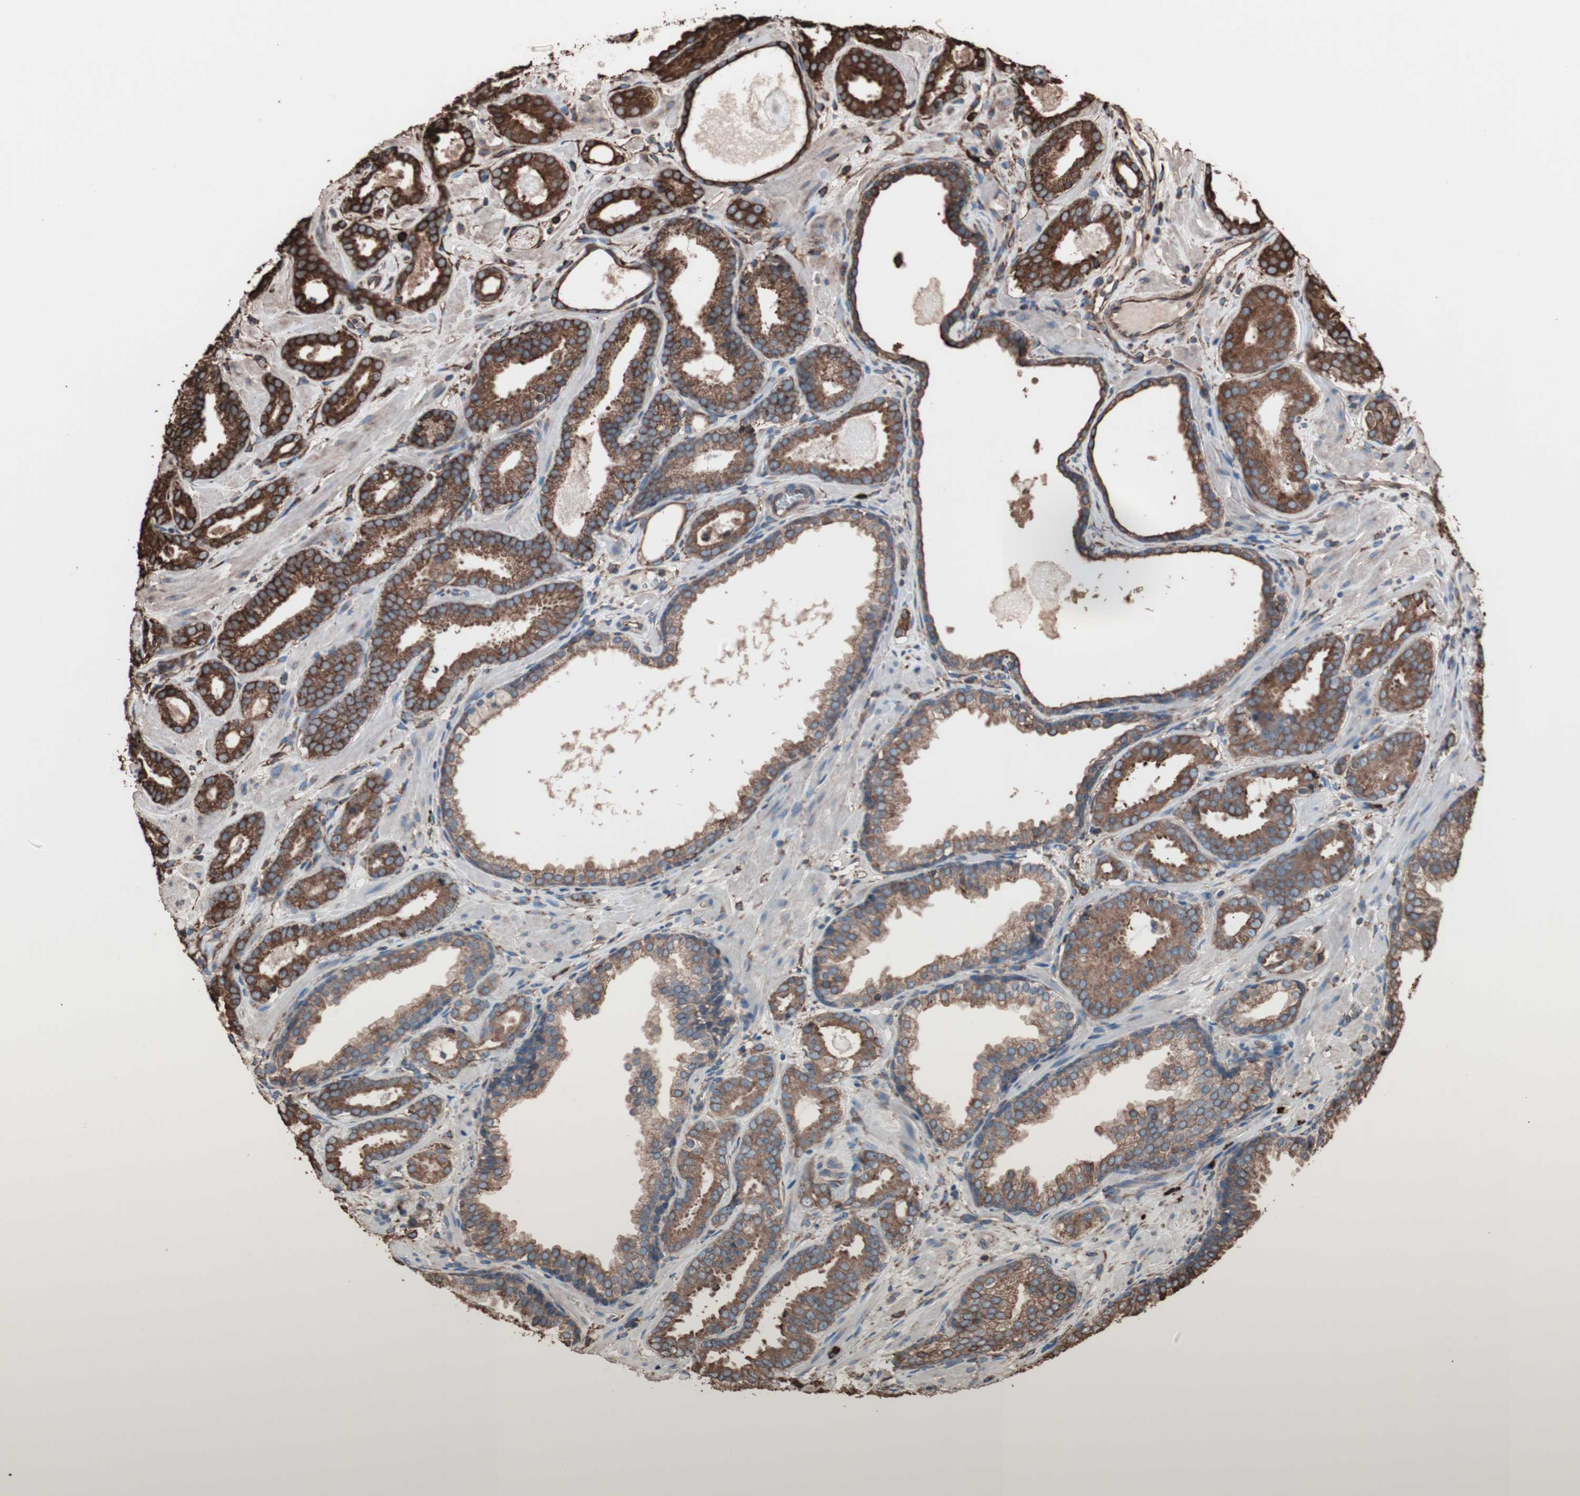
{"staining": {"intensity": "strong", "quantity": ">75%", "location": "cytoplasmic/membranous"}, "tissue": "prostate cancer", "cell_type": "Tumor cells", "image_type": "cancer", "snomed": [{"axis": "morphology", "description": "Adenocarcinoma, Low grade"}, {"axis": "topography", "description": "Prostate"}], "caption": "Prostate cancer stained with IHC demonstrates strong cytoplasmic/membranous expression in approximately >75% of tumor cells.", "gene": "HSP90B1", "patient": {"sex": "male", "age": 57}}